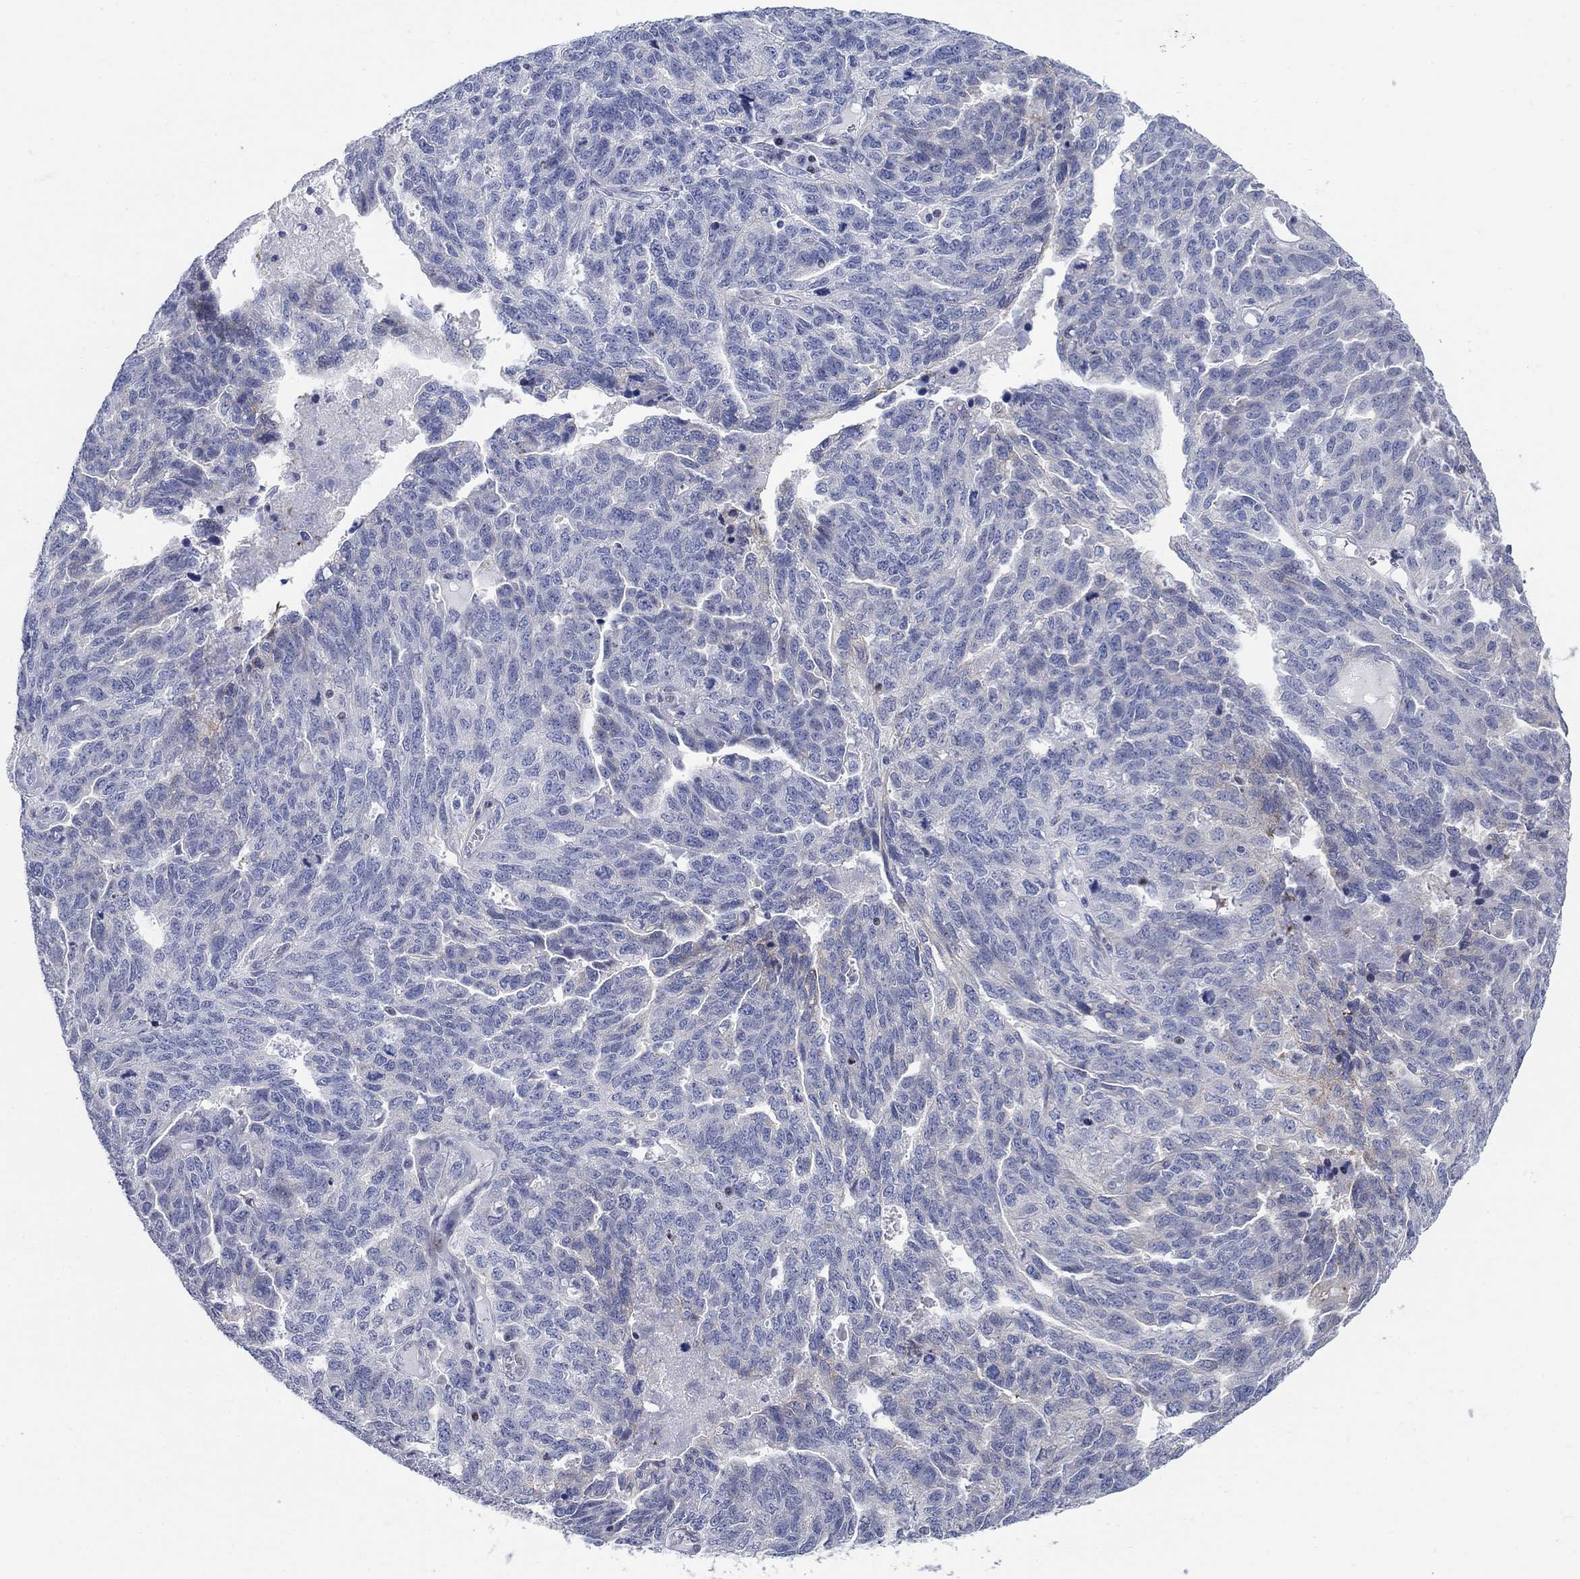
{"staining": {"intensity": "negative", "quantity": "none", "location": "none"}, "tissue": "ovarian cancer", "cell_type": "Tumor cells", "image_type": "cancer", "snomed": [{"axis": "morphology", "description": "Cystadenocarcinoma, serous, NOS"}, {"axis": "topography", "description": "Ovary"}], "caption": "Protein analysis of ovarian serous cystadenocarcinoma shows no significant staining in tumor cells.", "gene": "MYO3A", "patient": {"sex": "female", "age": 71}}